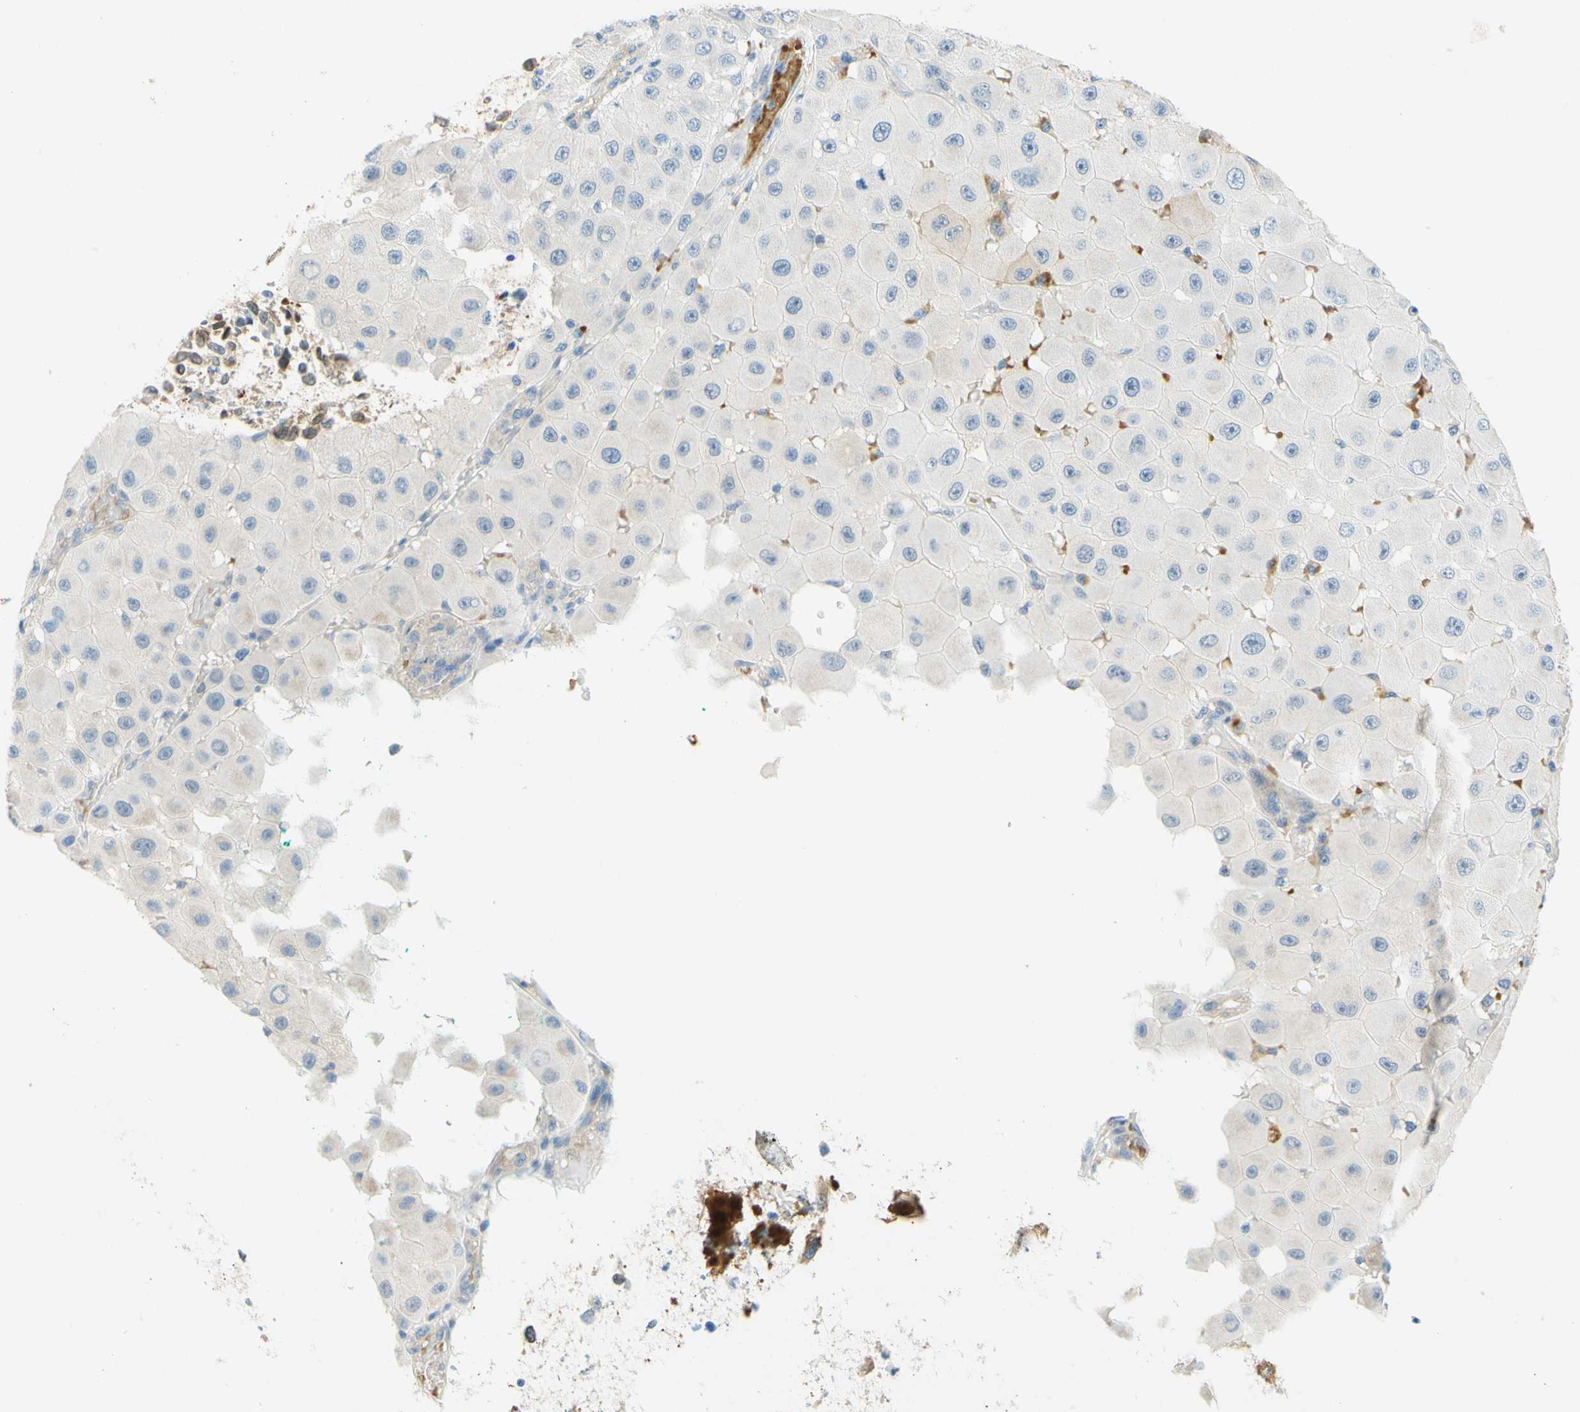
{"staining": {"intensity": "negative", "quantity": "none", "location": "none"}, "tissue": "melanoma", "cell_type": "Tumor cells", "image_type": "cancer", "snomed": [{"axis": "morphology", "description": "Malignant melanoma, NOS"}, {"axis": "topography", "description": "Skin"}], "caption": "Human melanoma stained for a protein using IHC exhibits no positivity in tumor cells.", "gene": "ENTREP2", "patient": {"sex": "female", "age": 81}}